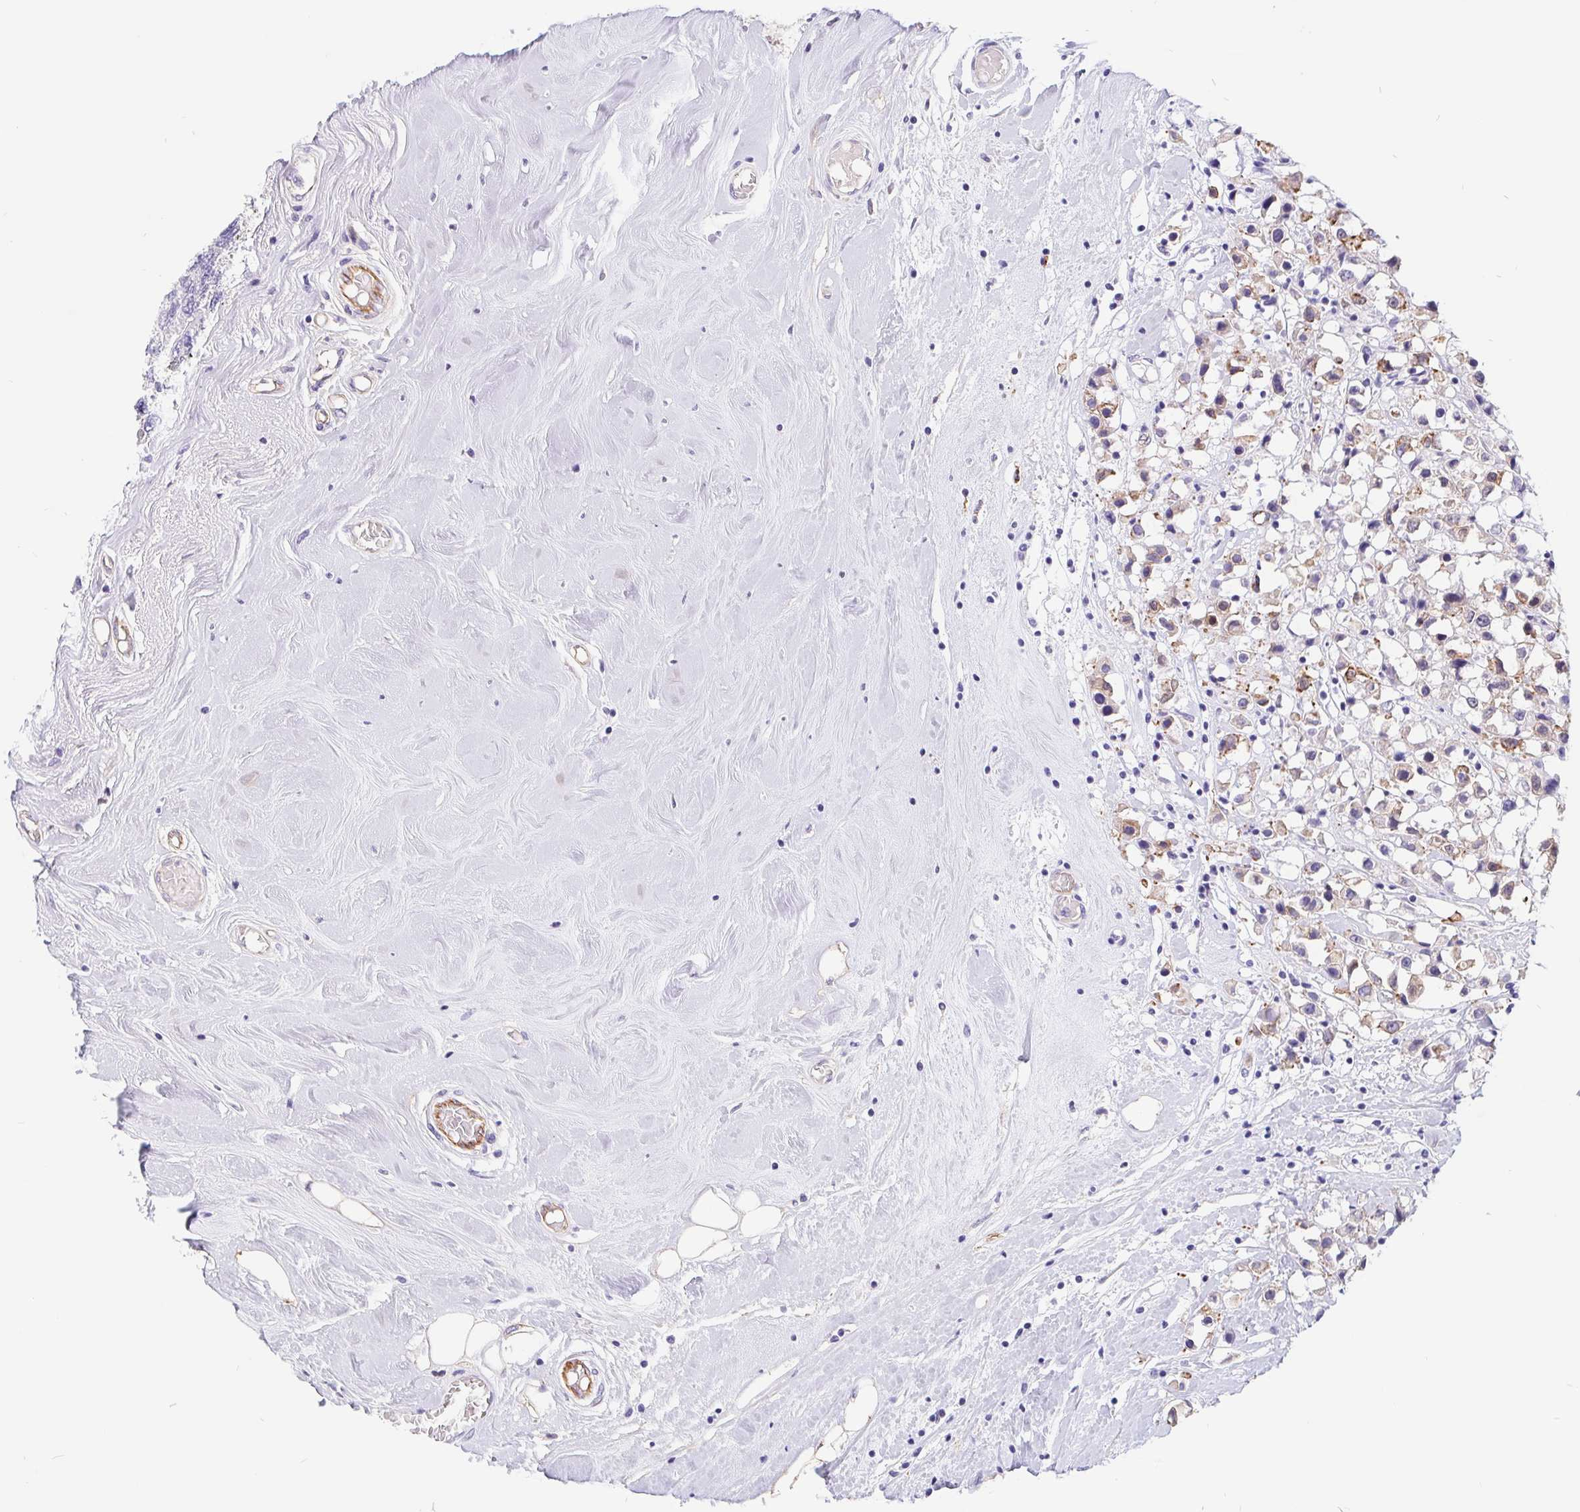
{"staining": {"intensity": "moderate", "quantity": ">75%", "location": "cytoplasmic/membranous"}, "tissue": "breast cancer", "cell_type": "Tumor cells", "image_type": "cancer", "snomed": [{"axis": "morphology", "description": "Duct carcinoma"}, {"axis": "topography", "description": "Breast"}], "caption": "Approximately >75% of tumor cells in human invasive ductal carcinoma (breast) exhibit moderate cytoplasmic/membranous protein positivity as visualized by brown immunohistochemical staining.", "gene": "LIMCH1", "patient": {"sex": "female", "age": 61}}